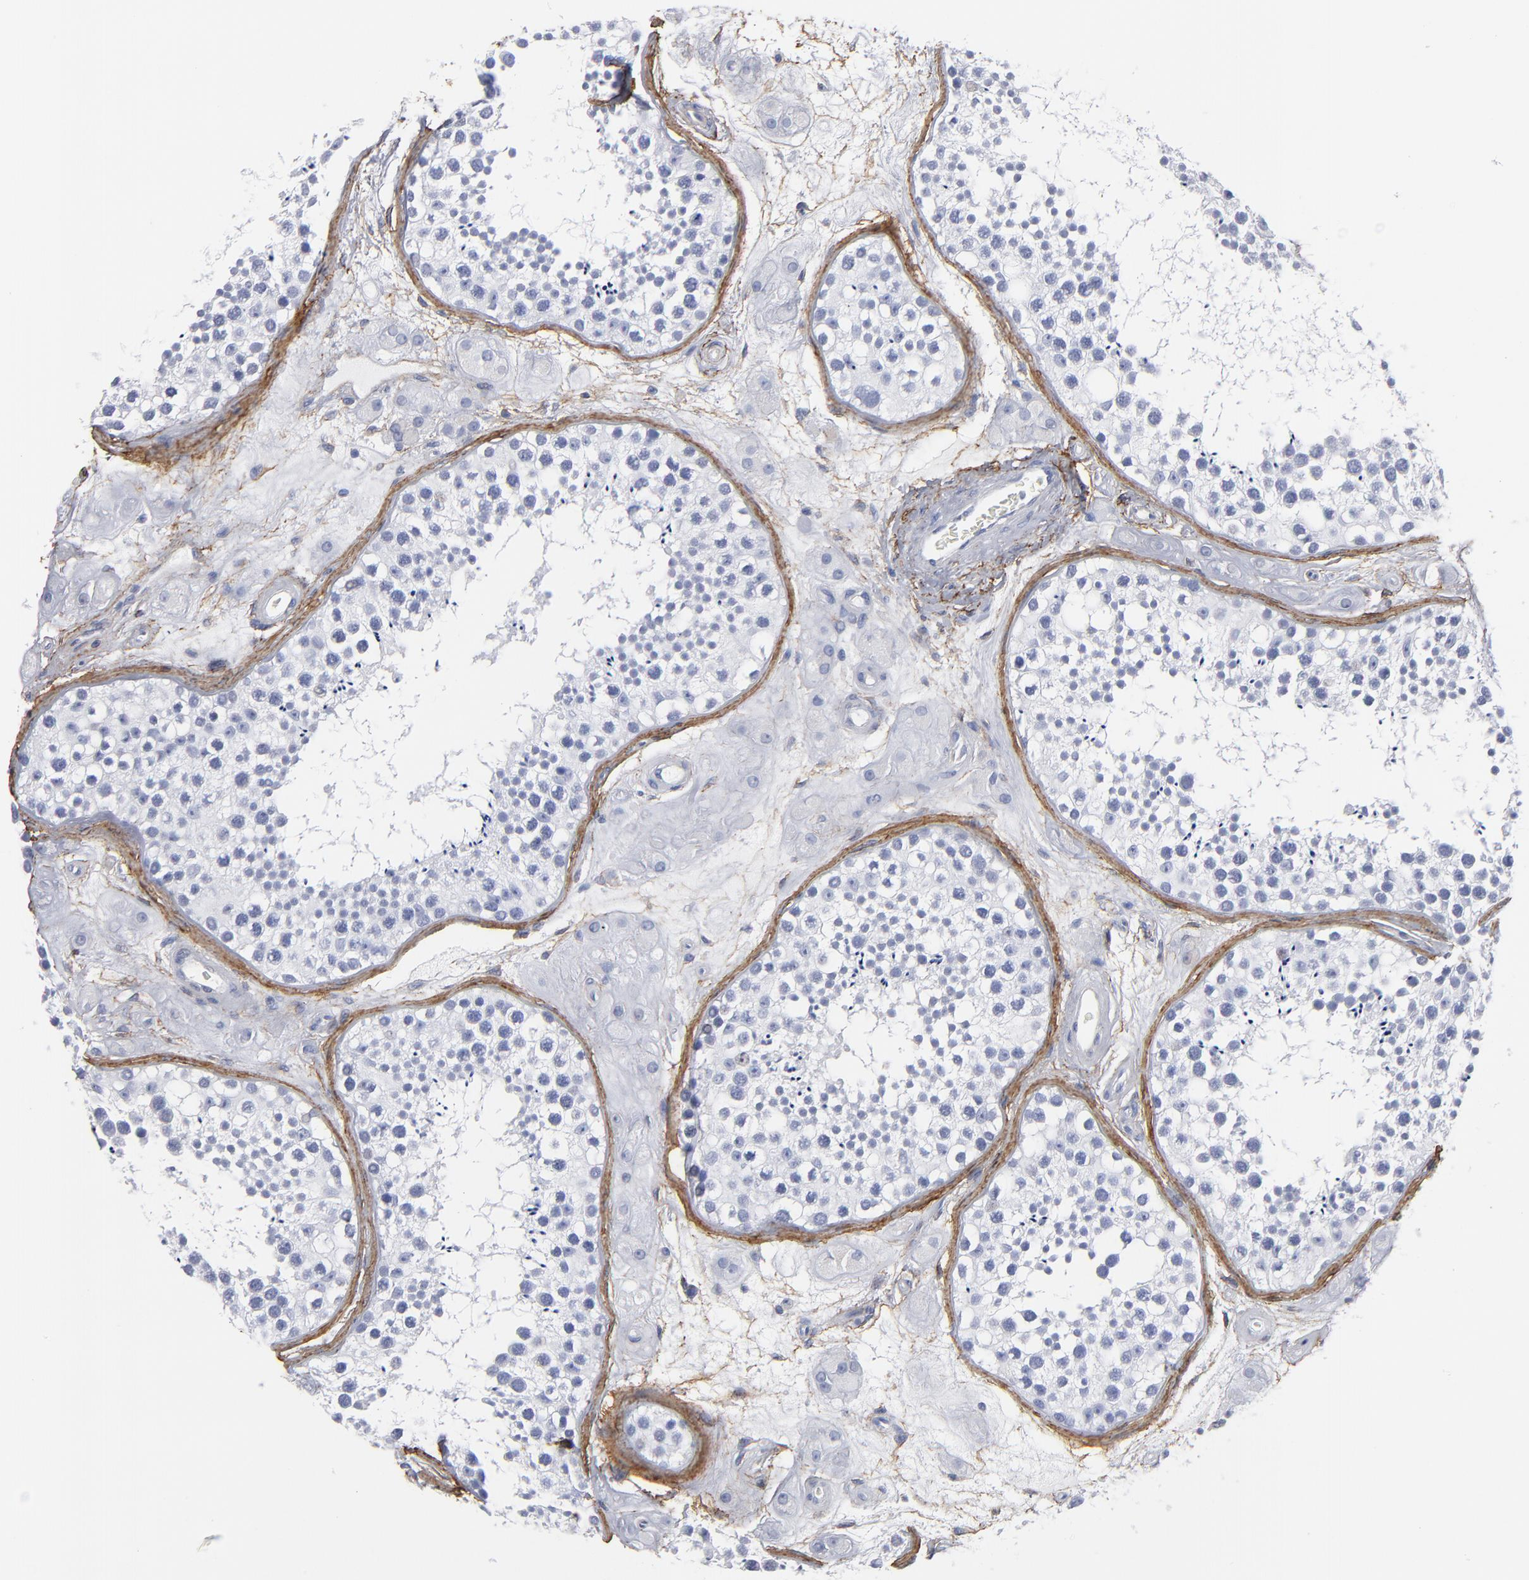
{"staining": {"intensity": "negative", "quantity": "none", "location": "none"}, "tissue": "testis", "cell_type": "Cells in seminiferous ducts", "image_type": "normal", "snomed": [{"axis": "morphology", "description": "Normal tissue, NOS"}, {"axis": "topography", "description": "Testis"}], "caption": "A micrograph of testis stained for a protein demonstrates no brown staining in cells in seminiferous ducts. Nuclei are stained in blue.", "gene": "EMILIN1", "patient": {"sex": "male", "age": 38}}